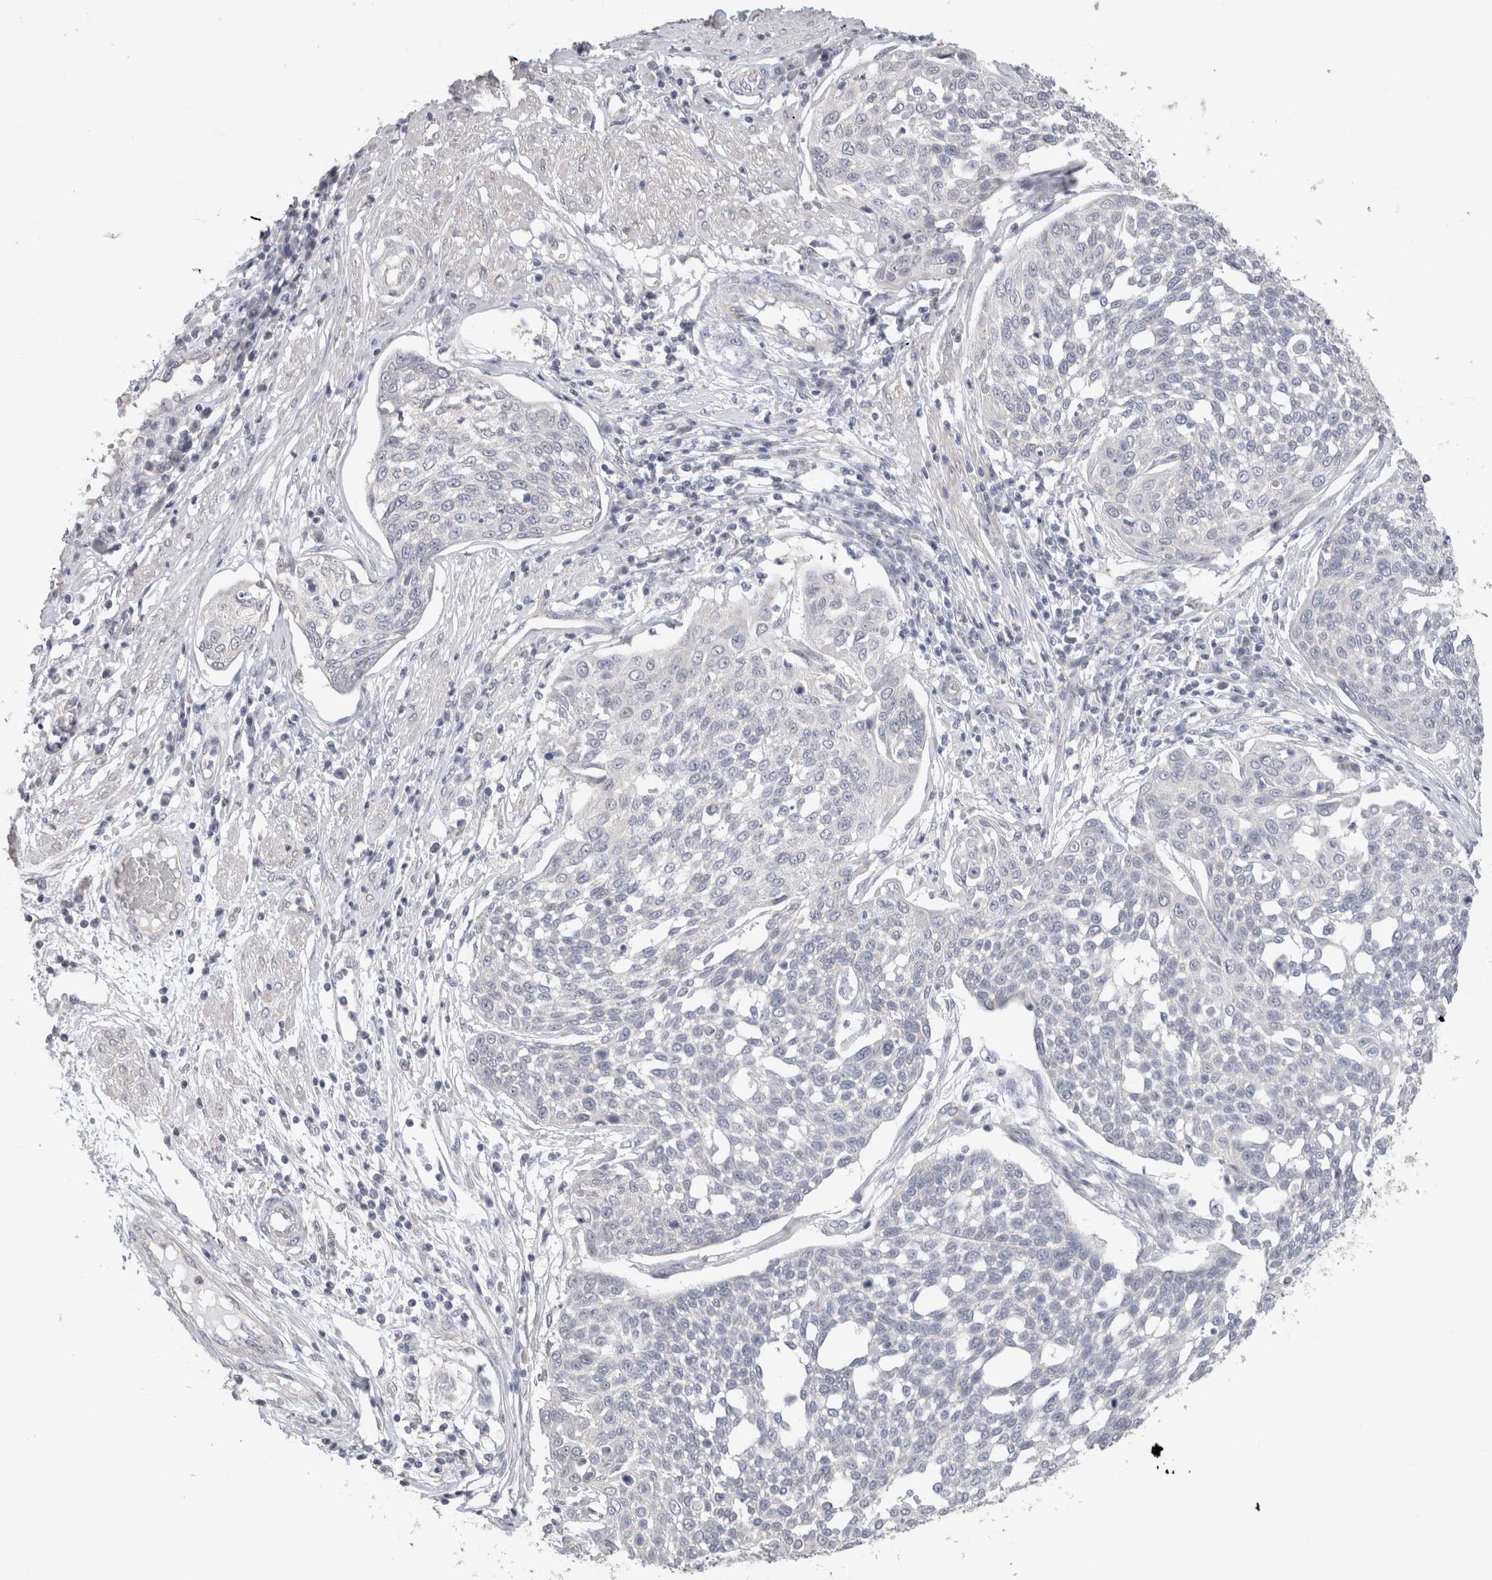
{"staining": {"intensity": "negative", "quantity": "none", "location": "none"}, "tissue": "cervical cancer", "cell_type": "Tumor cells", "image_type": "cancer", "snomed": [{"axis": "morphology", "description": "Squamous cell carcinoma, NOS"}, {"axis": "topography", "description": "Cervix"}], "caption": "High power microscopy image of an IHC micrograph of squamous cell carcinoma (cervical), revealing no significant staining in tumor cells.", "gene": "DMD", "patient": {"sex": "female", "age": 34}}